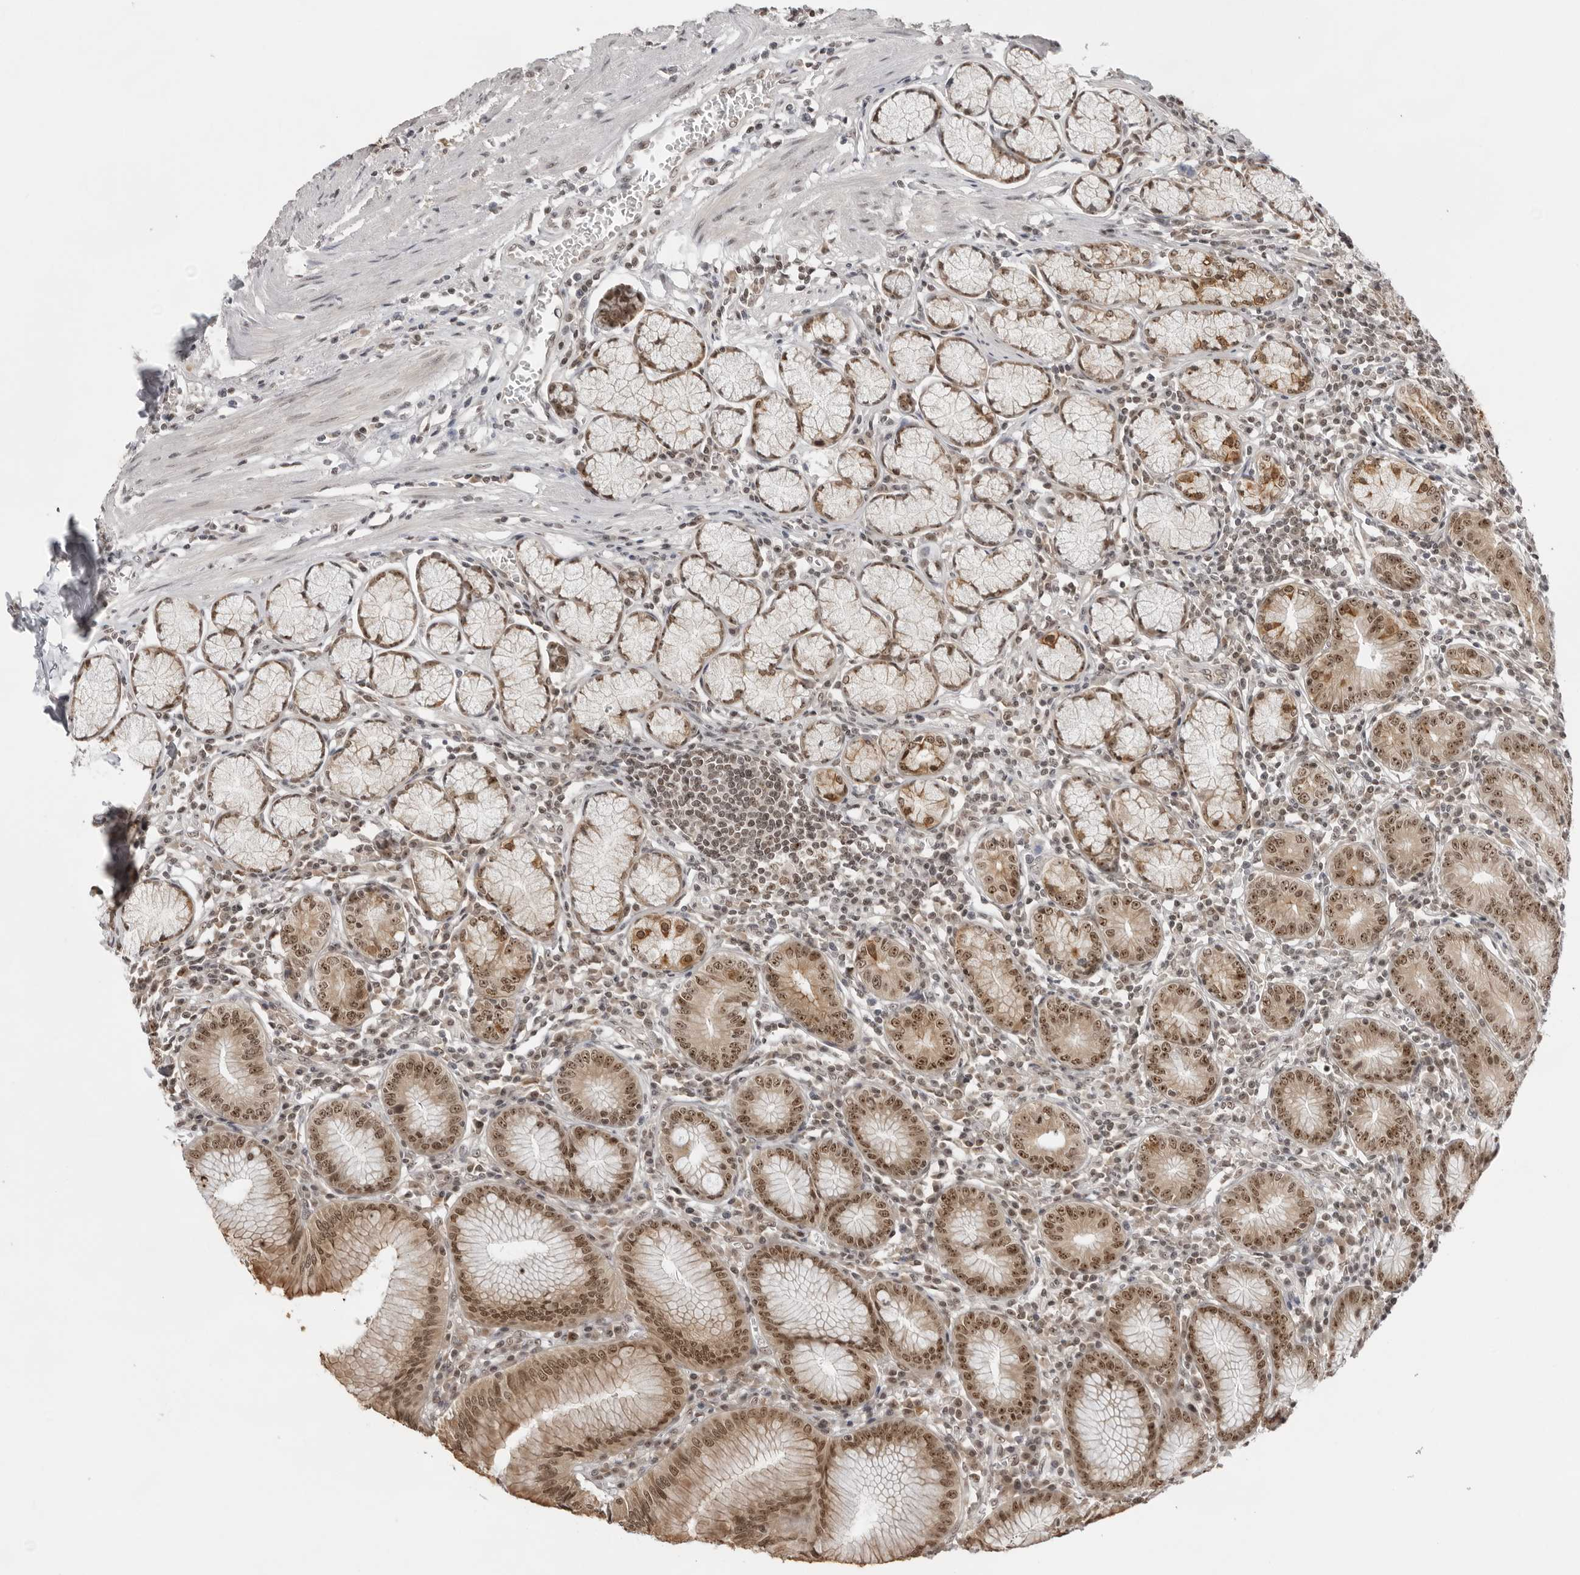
{"staining": {"intensity": "moderate", "quantity": ">75%", "location": "cytoplasmic/membranous,nuclear"}, "tissue": "stomach", "cell_type": "Glandular cells", "image_type": "normal", "snomed": [{"axis": "morphology", "description": "Normal tissue, NOS"}, {"axis": "topography", "description": "Stomach"}], "caption": "Stomach stained with DAB (3,3'-diaminobenzidine) IHC demonstrates medium levels of moderate cytoplasmic/membranous,nuclear expression in about >75% of glandular cells.", "gene": "EXOSC10", "patient": {"sex": "male", "age": 55}}